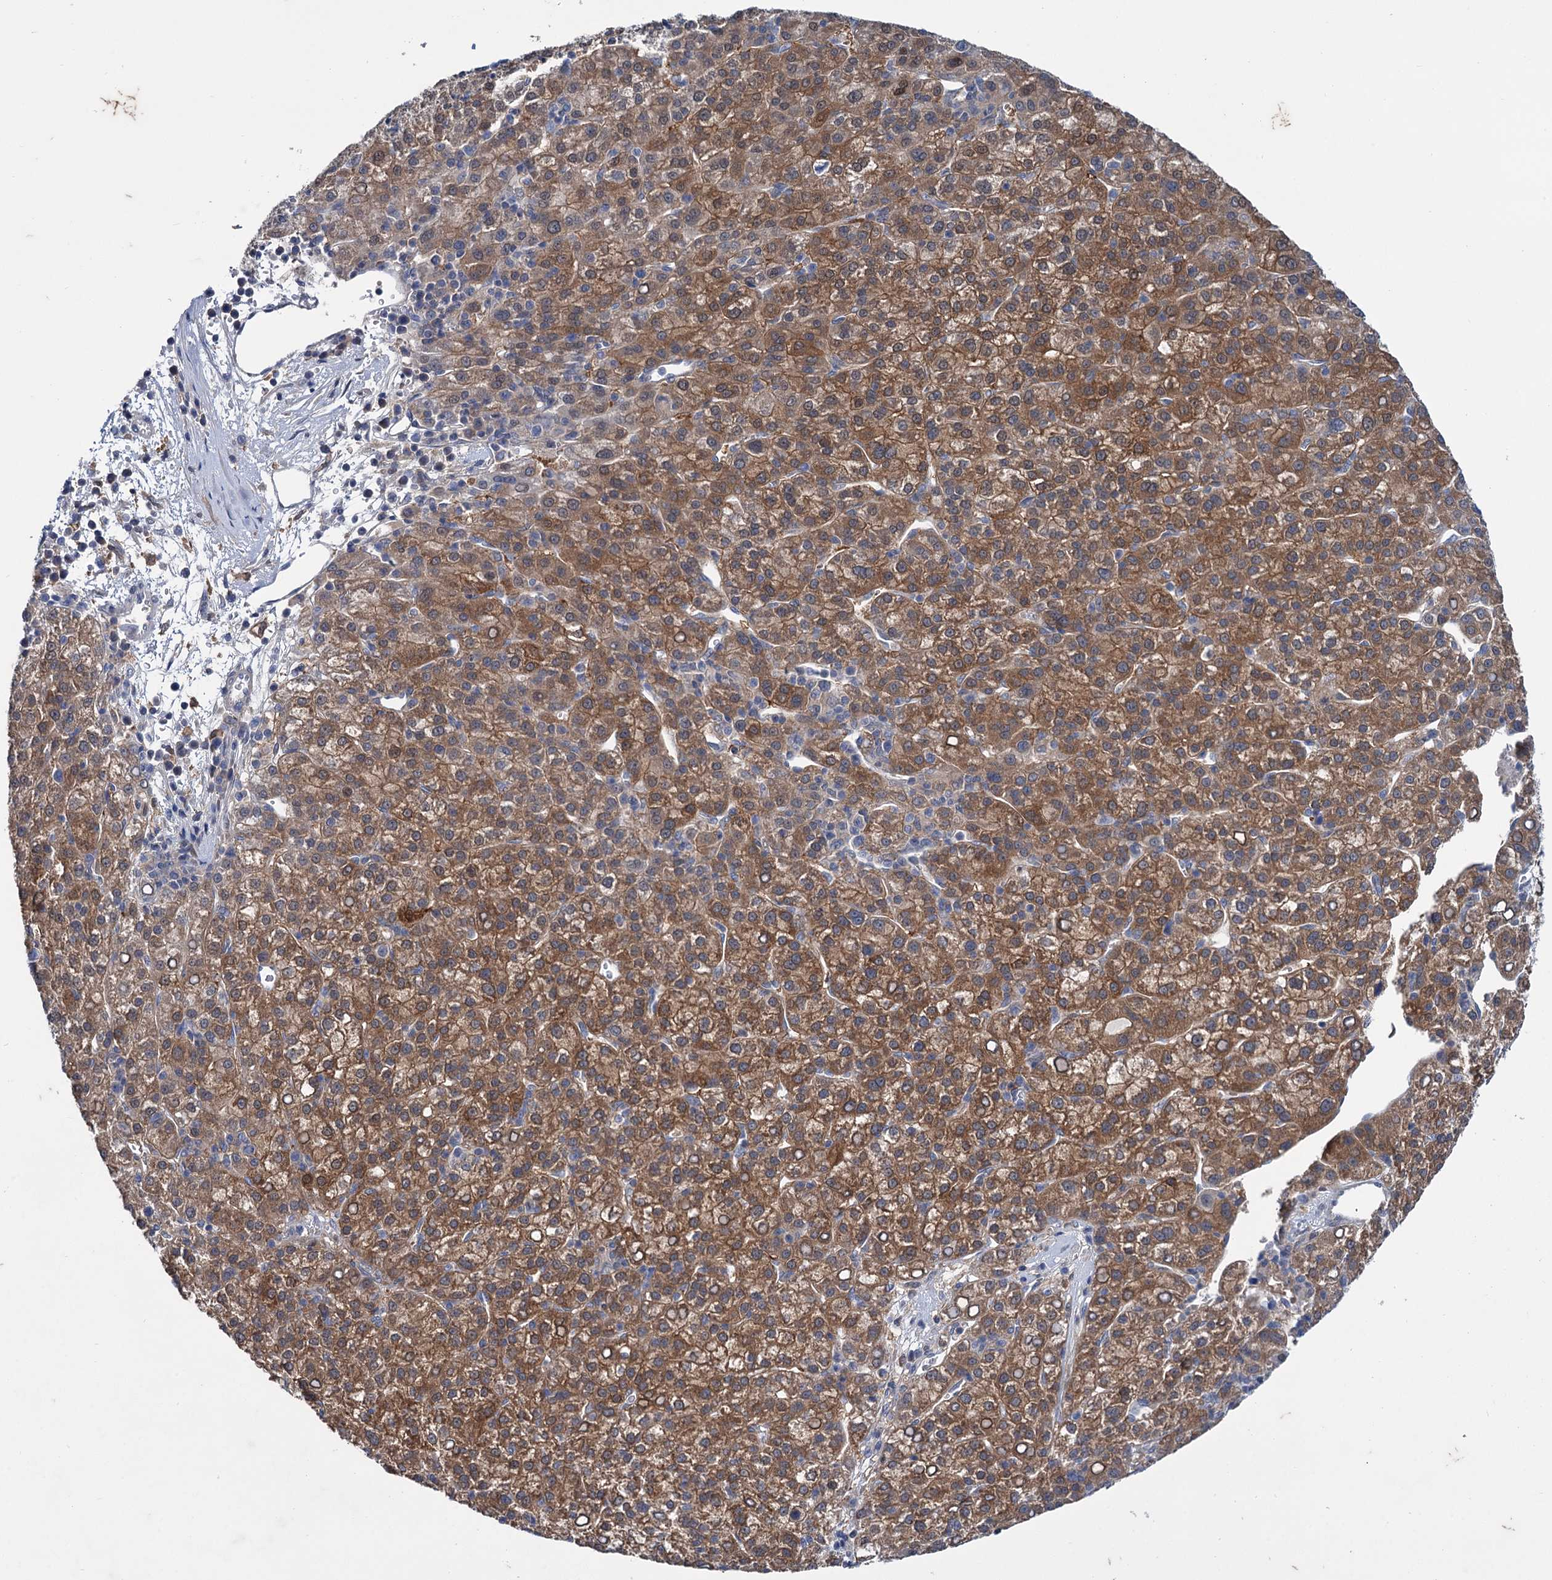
{"staining": {"intensity": "moderate", "quantity": ">75%", "location": "cytoplasmic/membranous"}, "tissue": "liver cancer", "cell_type": "Tumor cells", "image_type": "cancer", "snomed": [{"axis": "morphology", "description": "Carcinoma, Hepatocellular, NOS"}, {"axis": "topography", "description": "Liver"}], "caption": "Tumor cells display medium levels of moderate cytoplasmic/membranous positivity in approximately >75% of cells in human liver cancer (hepatocellular carcinoma).", "gene": "MID1IP1", "patient": {"sex": "female", "age": 58}}